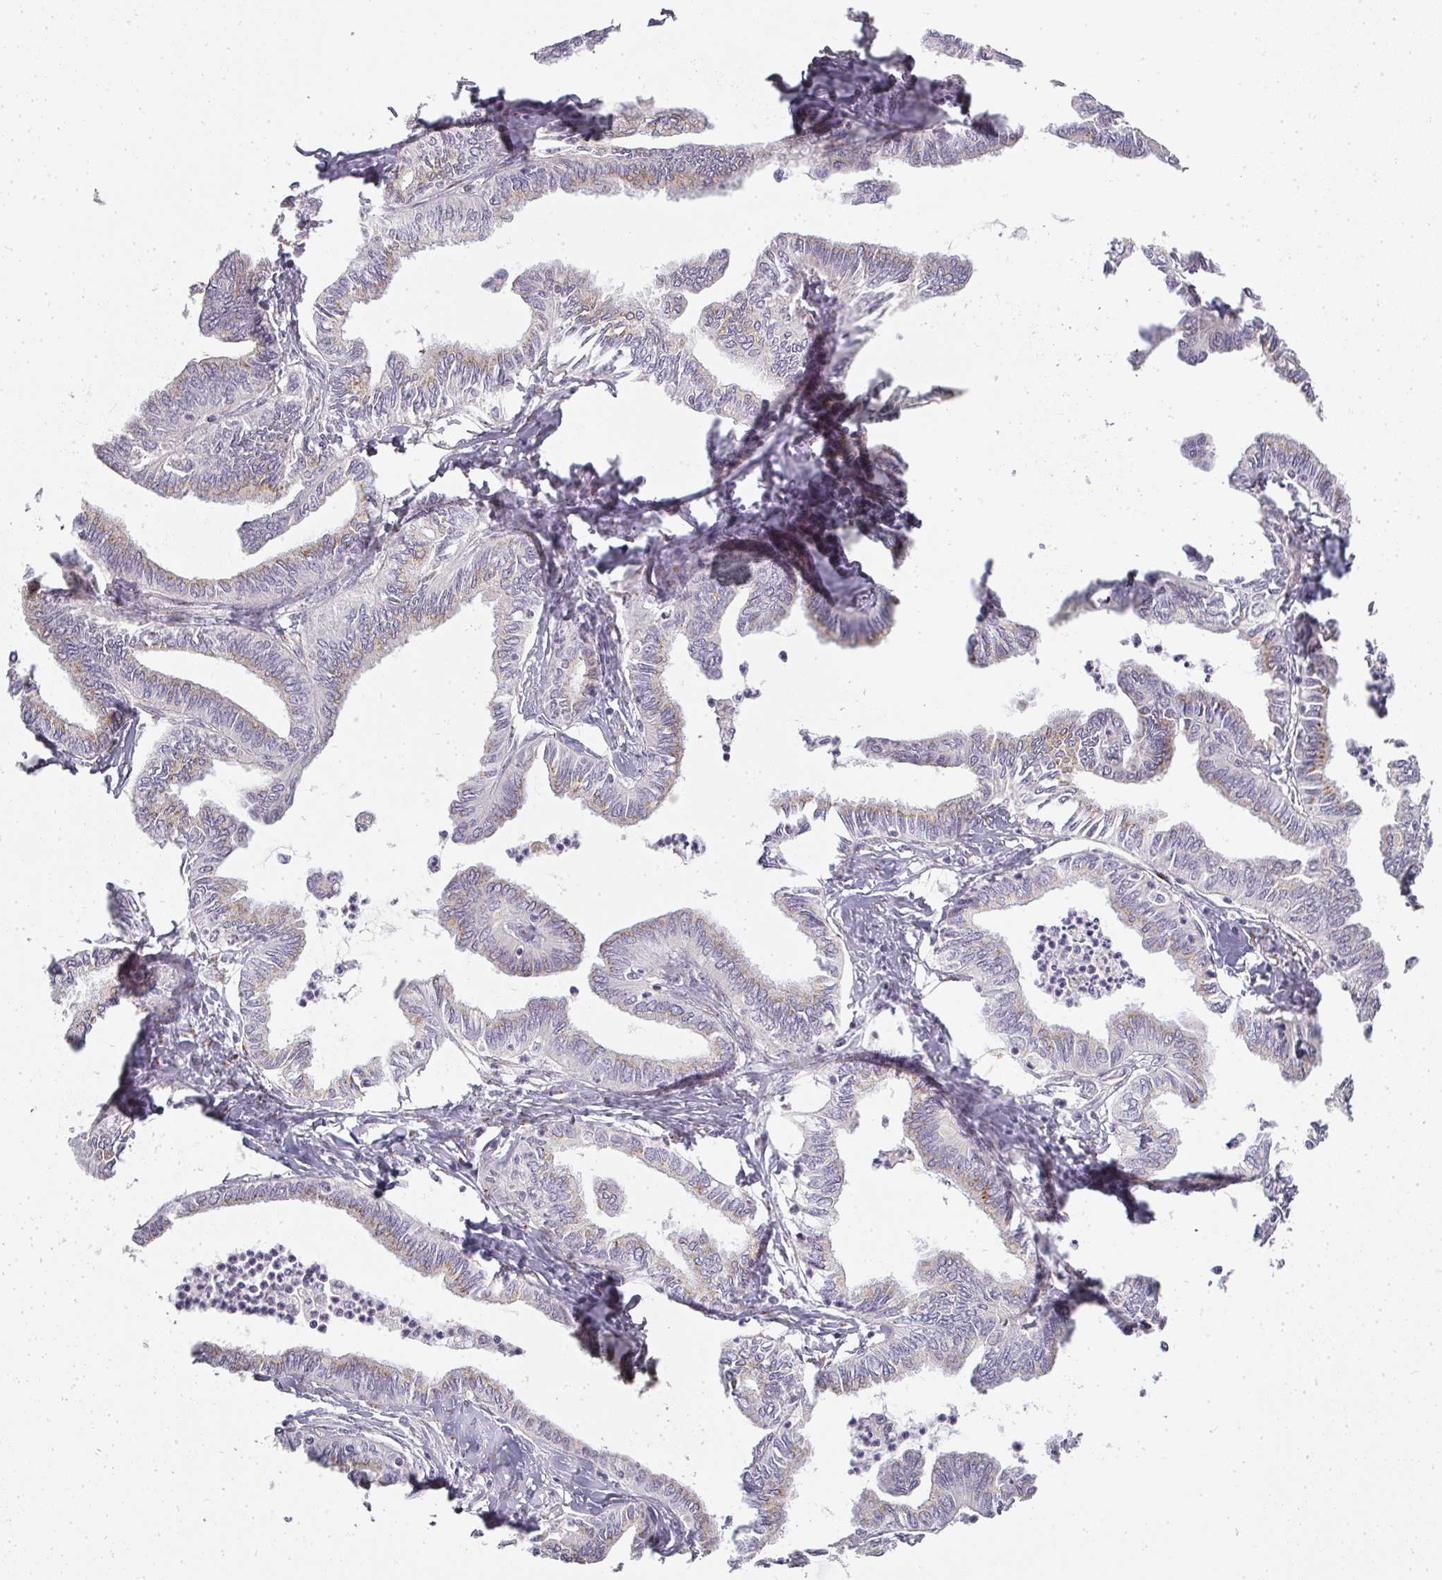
{"staining": {"intensity": "negative", "quantity": "none", "location": "none"}, "tissue": "ovarian cancer", "cell_type": "Tumor cells", "image_type": "cancer", "snomed": [{"axis": "morphology", "description": "Carcinoma, endometroid"}, {"axis": "topography", "description": "Ovary"}], "caption": "High magnification brightfield microscopy of ovarian endometroid carcinoma stained with DAB (brown) and counterstained with hematoxylin (blue): tumor cells show no significant staining.", "gene": "ATP8B2", "patient": {"sex": "female", "age": 70}}